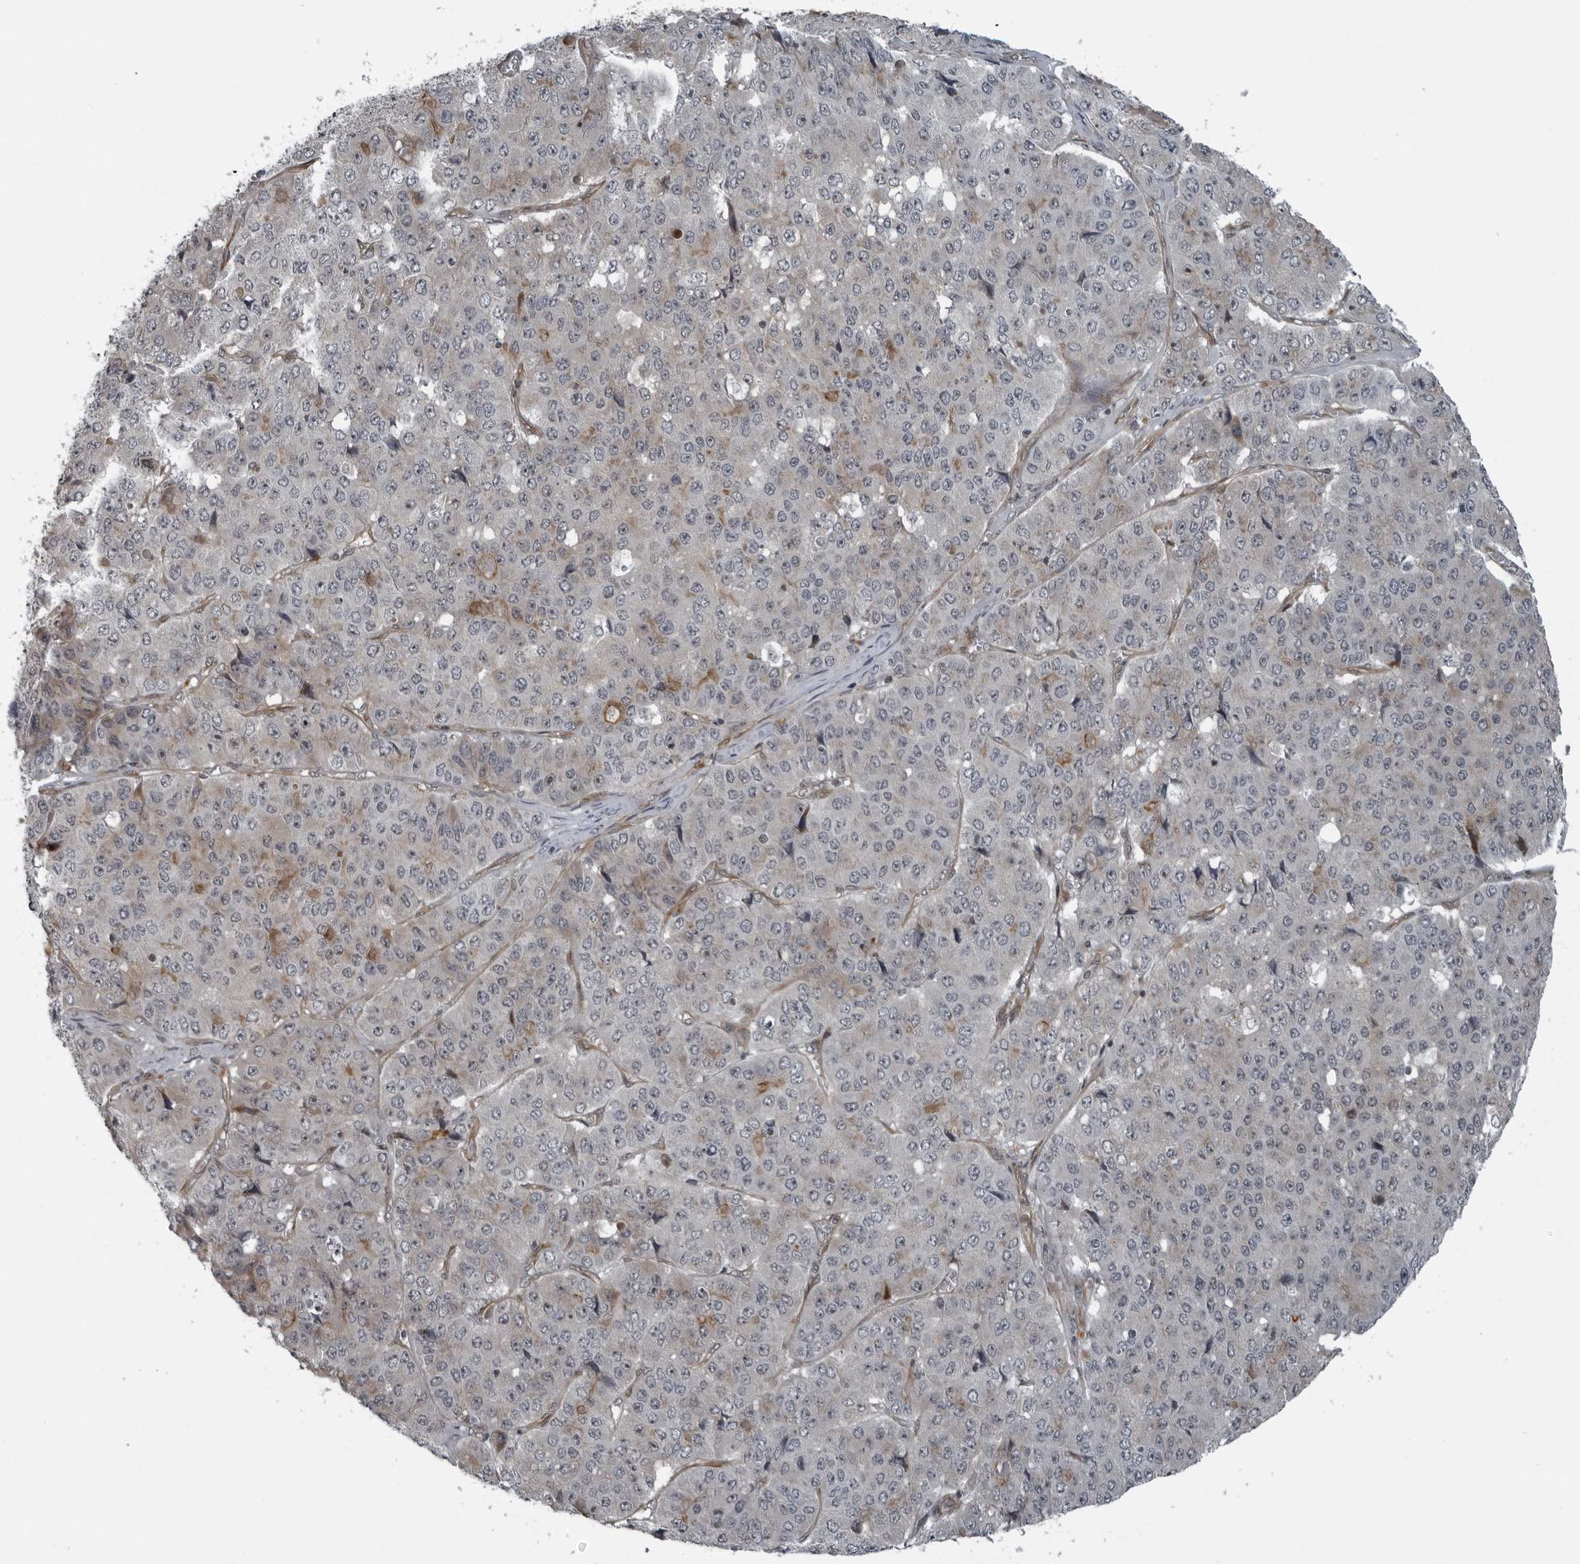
{"staining": {"intensity": "negative", "quantity": "none", "location": "none"}, "tissue": "pancreatic cancer", "cell_type": "Tumor cells", "image_type": "cancer", "snomed": [{"axis": "morphology", "description": "Adenocarcinoma, NOS"}, {"axis": "topography", "description": "Pancreas"}], "caption": "DAB immunohistochemical staining of human pancreatic adenocarcinoma displays no significant expression in tumor cells.", "gene": "FAM102B", "patient": {"sex": "male", "age": 50}}